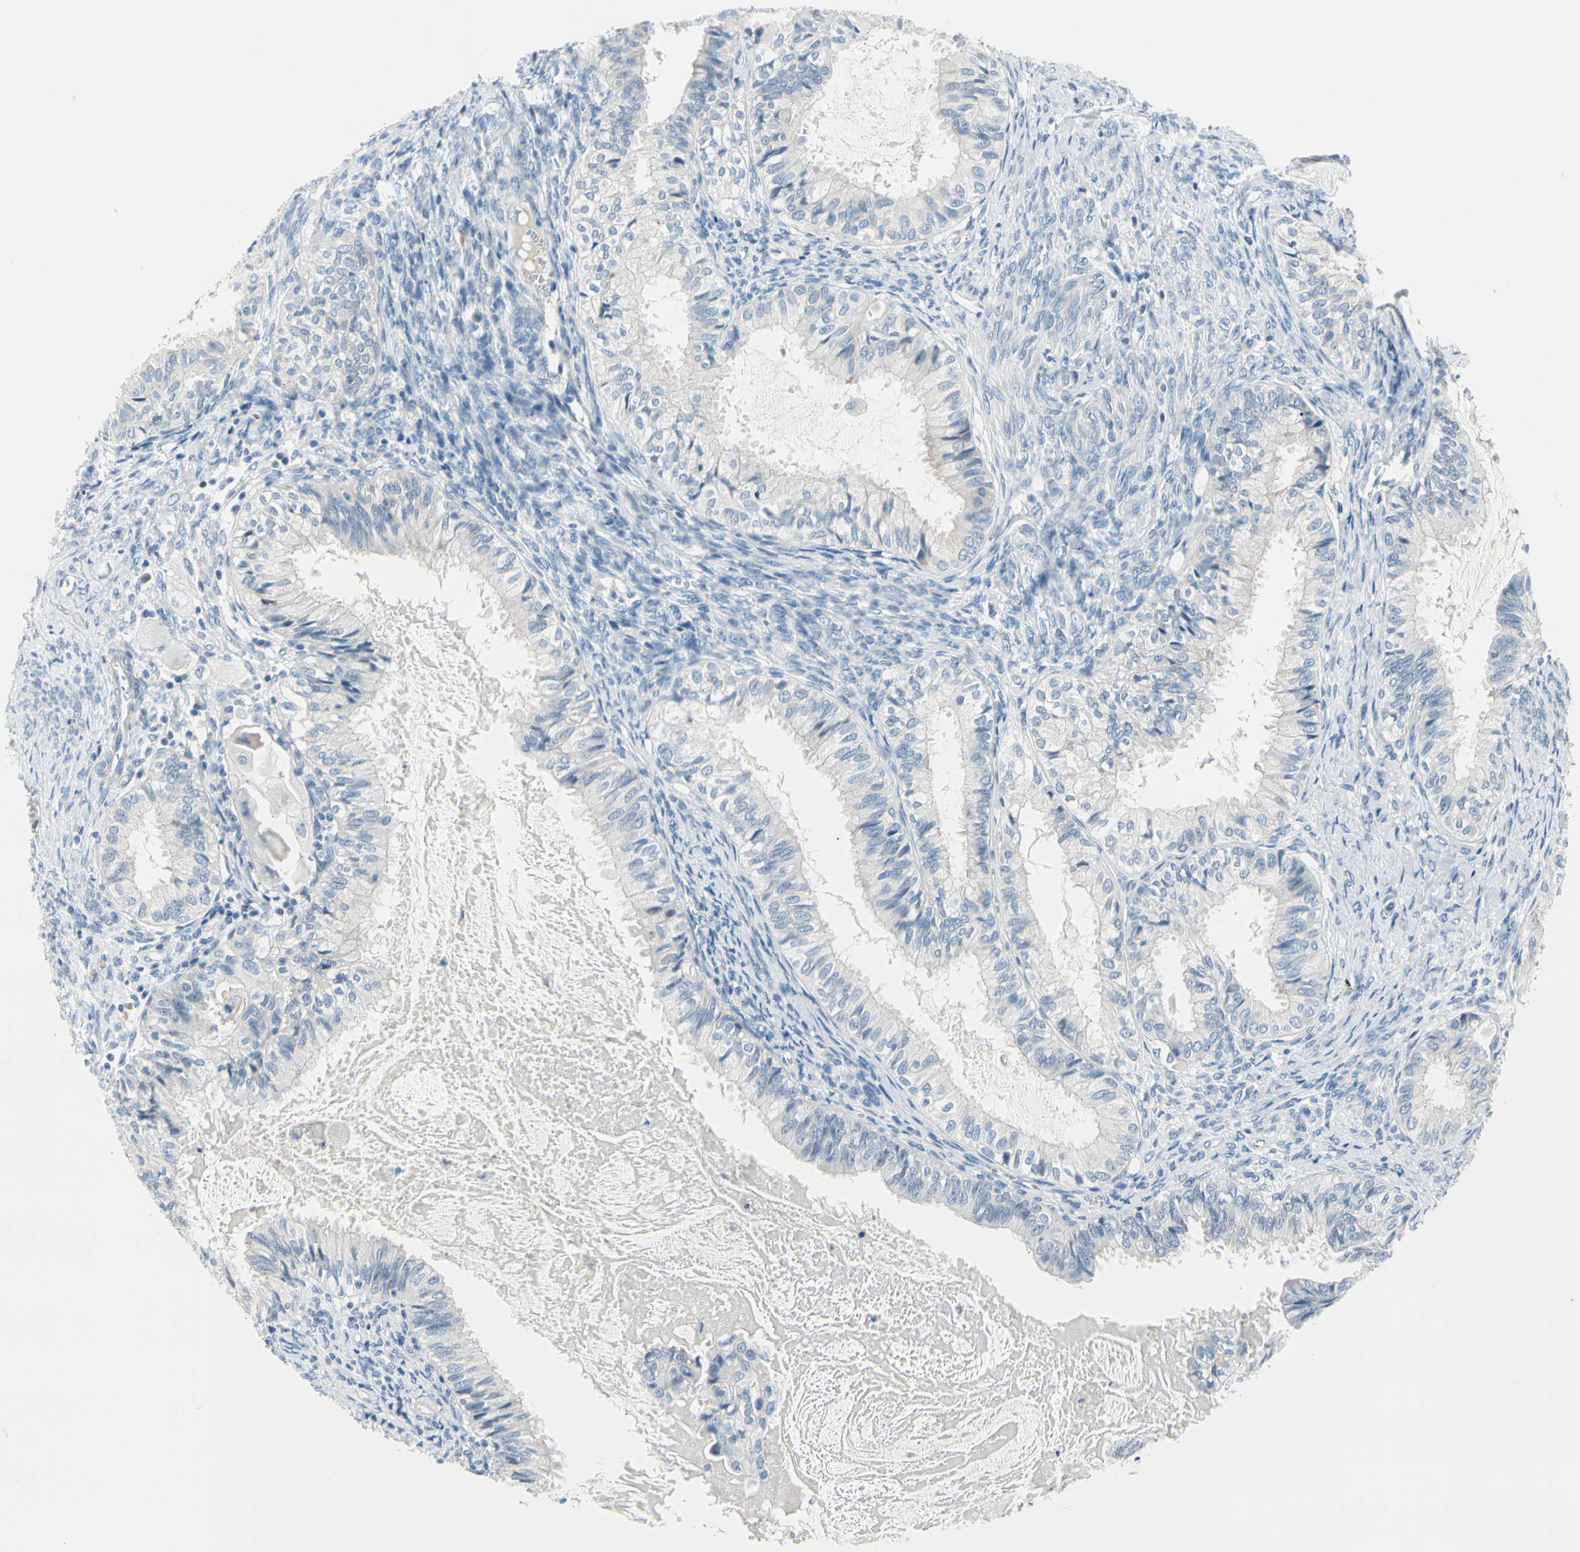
{"staining": {"intensity": "negative", "quantity": "none", "location": "none"}, "tissue": "cervical cancer", "cell_type": "Tumor cells", "image_type": "cancer", "snomed": [{"axis": "morphology", "description": "Normal tissue, NOS"}, {"axis": "morphology", "description": "Adenocarcinoma, NOS"}, {"axis": "topography", "description": "Cervix"}, {"axis": "topography", "description": "Endometrium"}], "caption": "This is an immunohistochemistry (IHC) micrograph of adenocarcinoma (cervical). There is no staining in tumor cells.", "gene": "FCER2", "patient": {"sex": "female", "age": 86}}